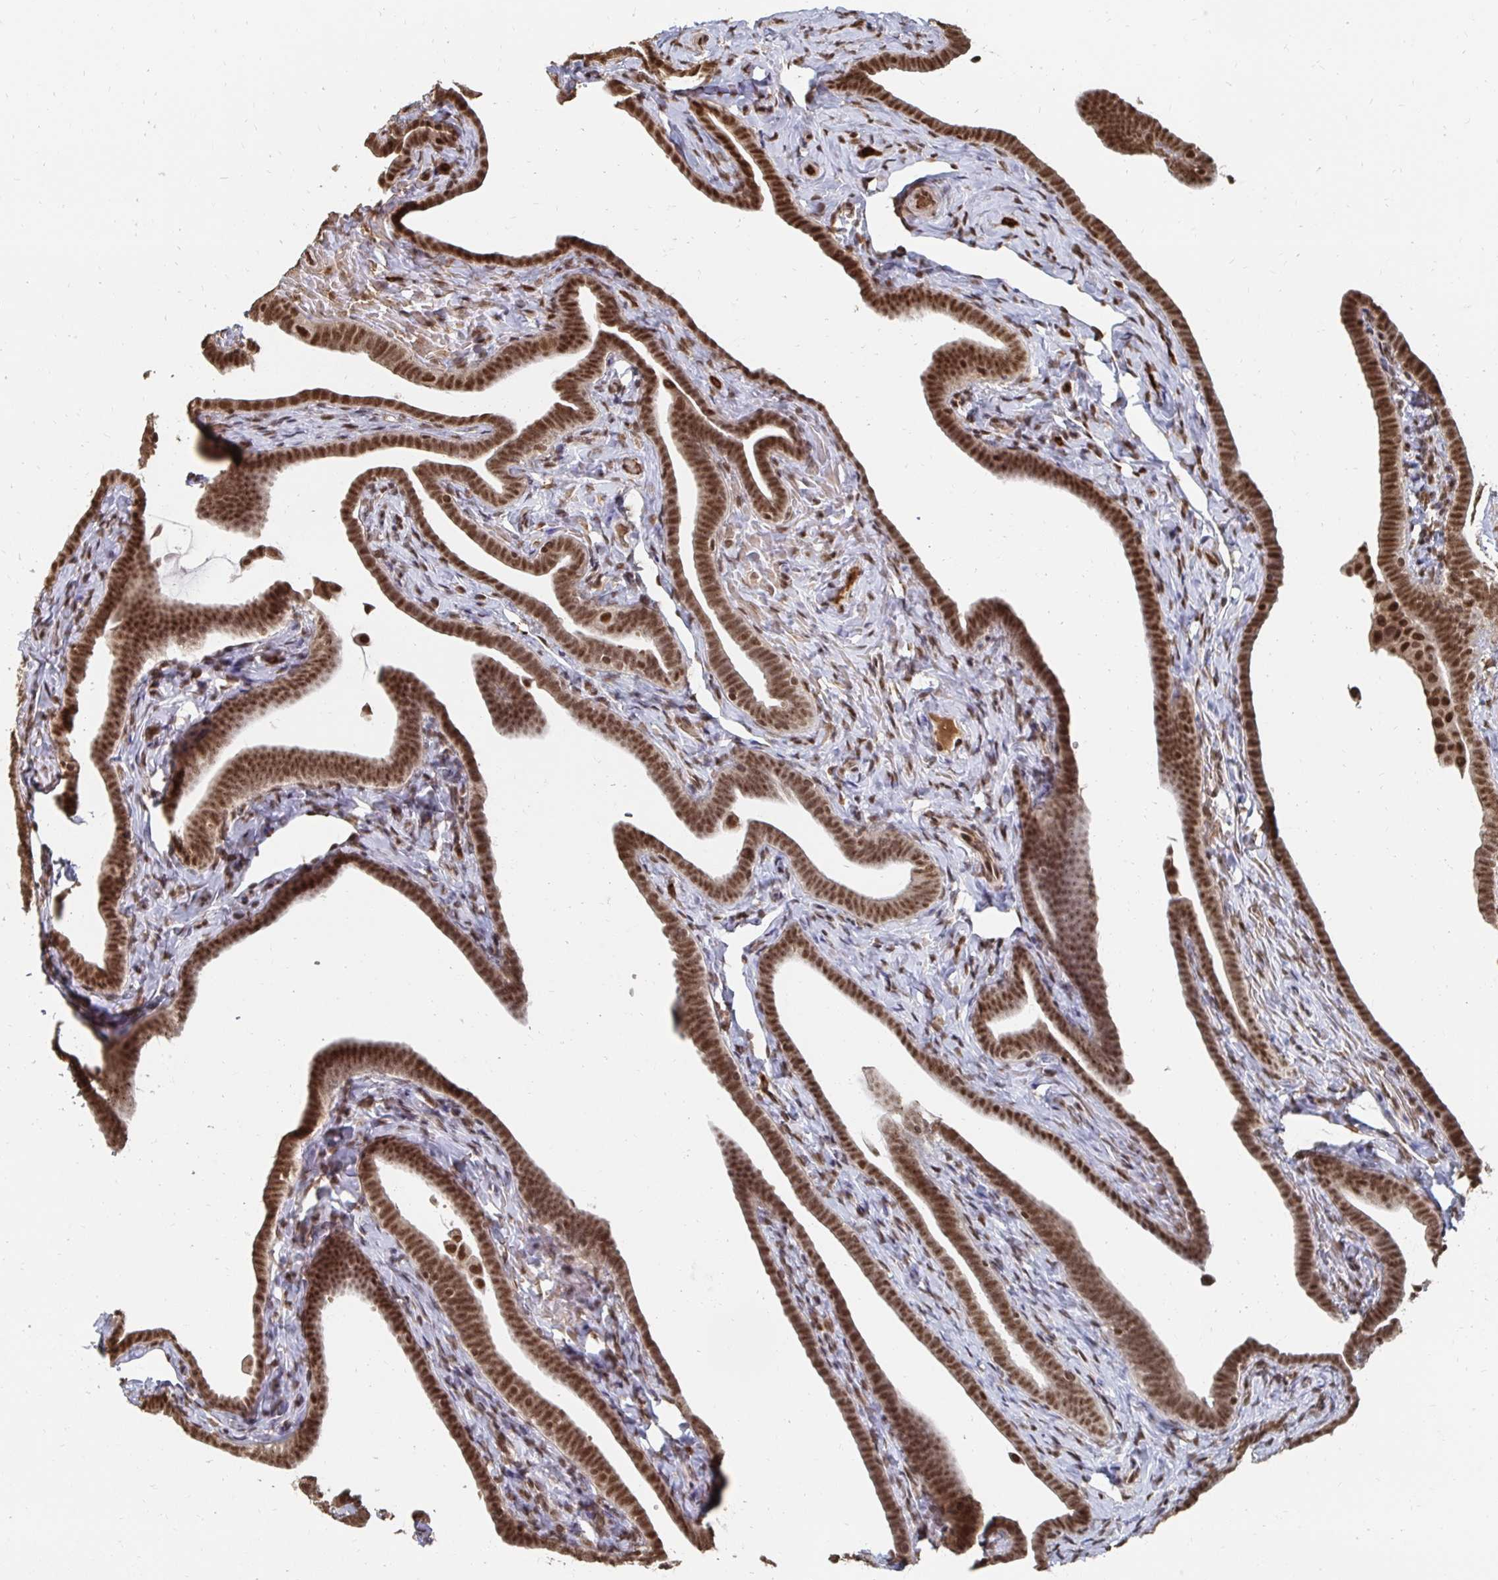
{"staining": {"intensity": "moderate", "quantity": ">75%", "location": "nuclear"}, "tissue": "fallopian tube", "cell_type": "Glandular cells", "image_type": "normal", "snomed": [{"axis": "morphology", "description": "Normal tissue, NOS"}, {"axis": "topography", "description": "Fallopian tube"}], "caption": "Human fallopian tube stained for a protein (brown) exhibits moderate nuclear positive expression in about >75% of glandular cells.", "gene": "GTF3C6", "patient": {"sex": "female", "age": 69}}